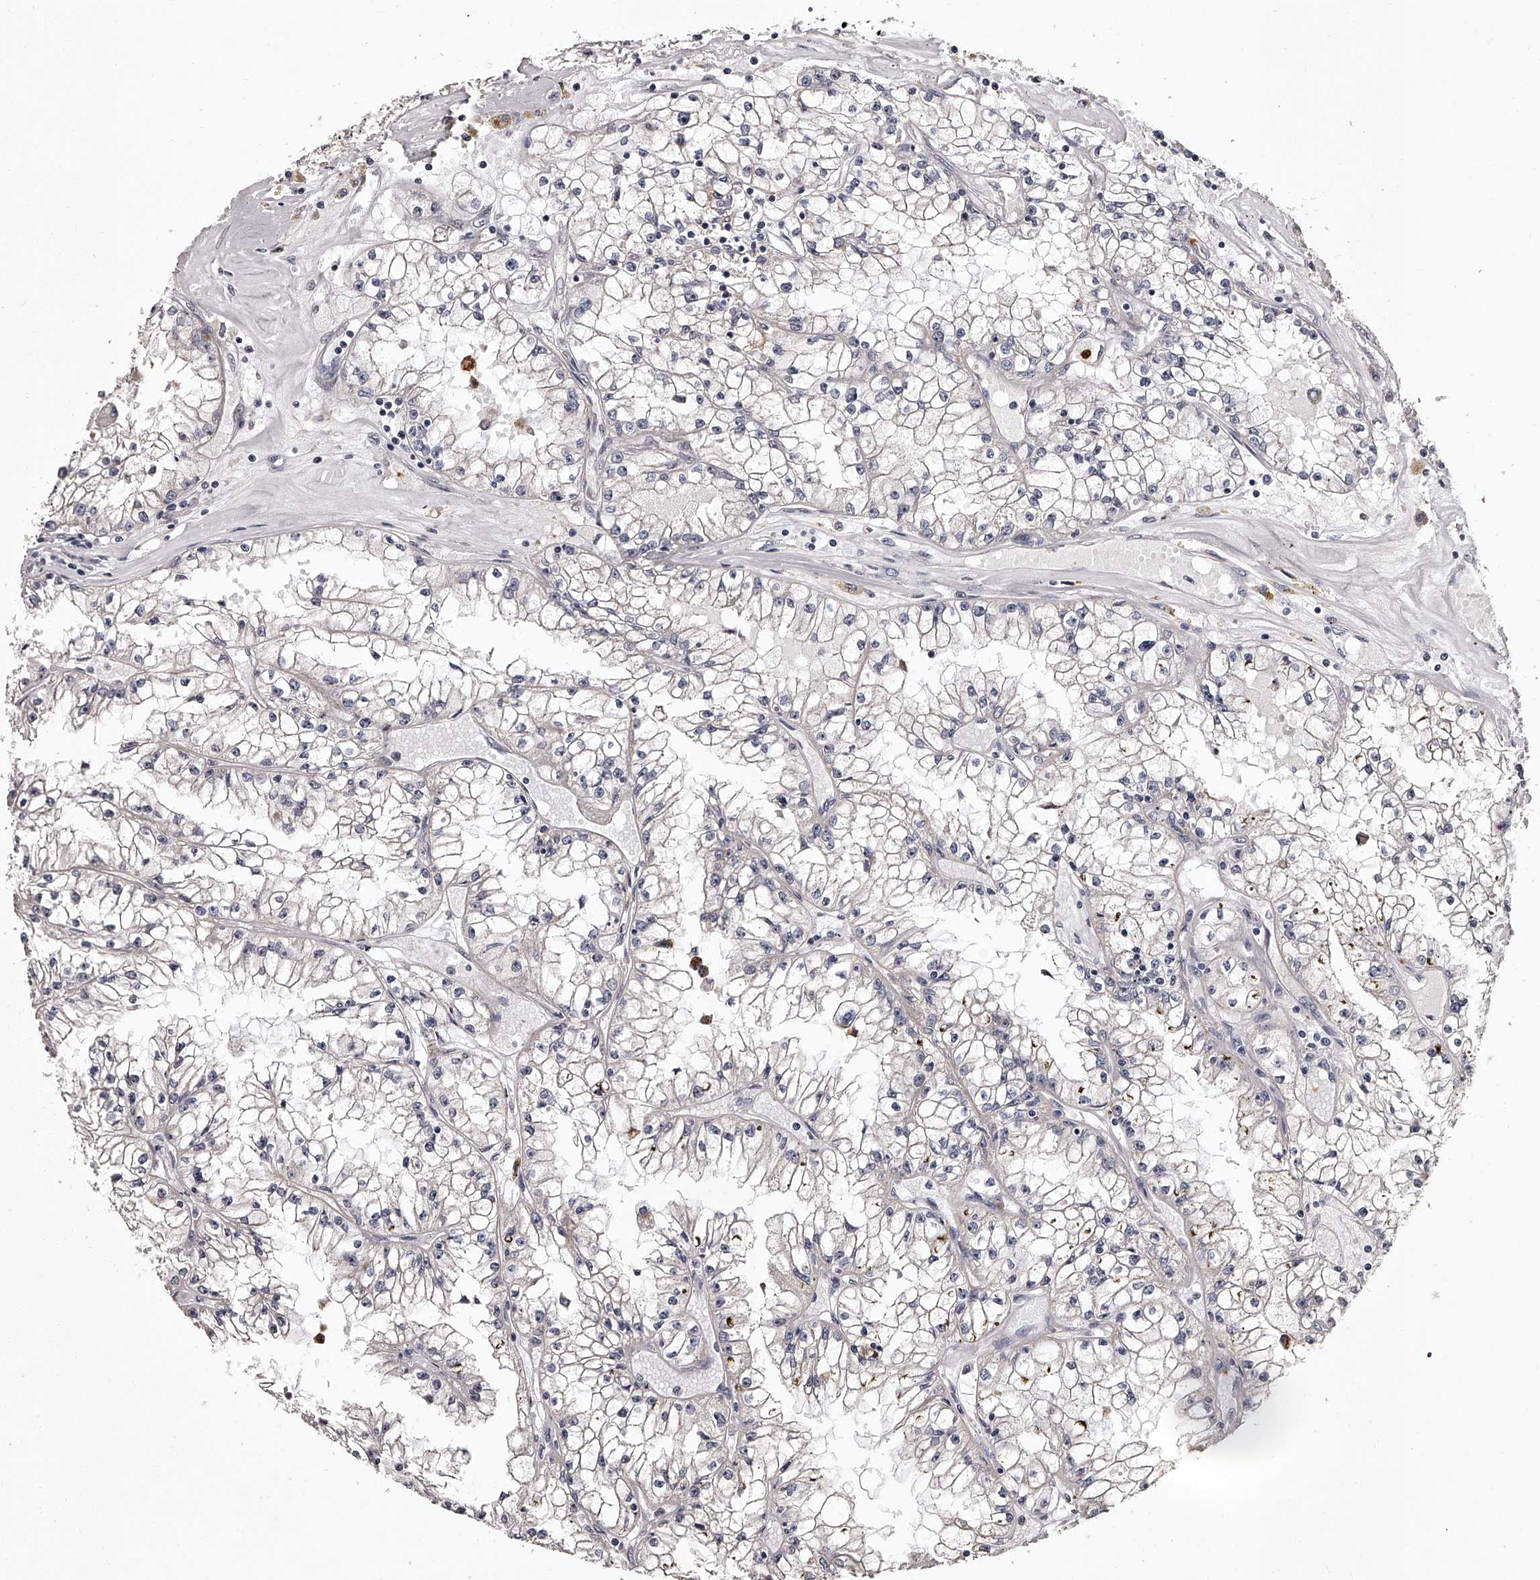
{"staining": {"intensity": "negative", "quantity": "none", "location": "none"}, "tissue": "renal cancer", "cell_type": "Tumor cells", "image_type": "cancer", "snomed": [{"axis": "morphology", "description": "Adenocarcinoma, NOS"}, {"axis": "topography", "description": "Kidney"}], "caption": "The immunohistochemistry photomicrograph has no significant expression in tumor cells of renal cancer tissue. (DAB (3,3'-diaminobenzidine) IHC with hematoxylin counter stain).", "gene": "RSC1A1", "patient": {"sex": "male", "age": 56}}